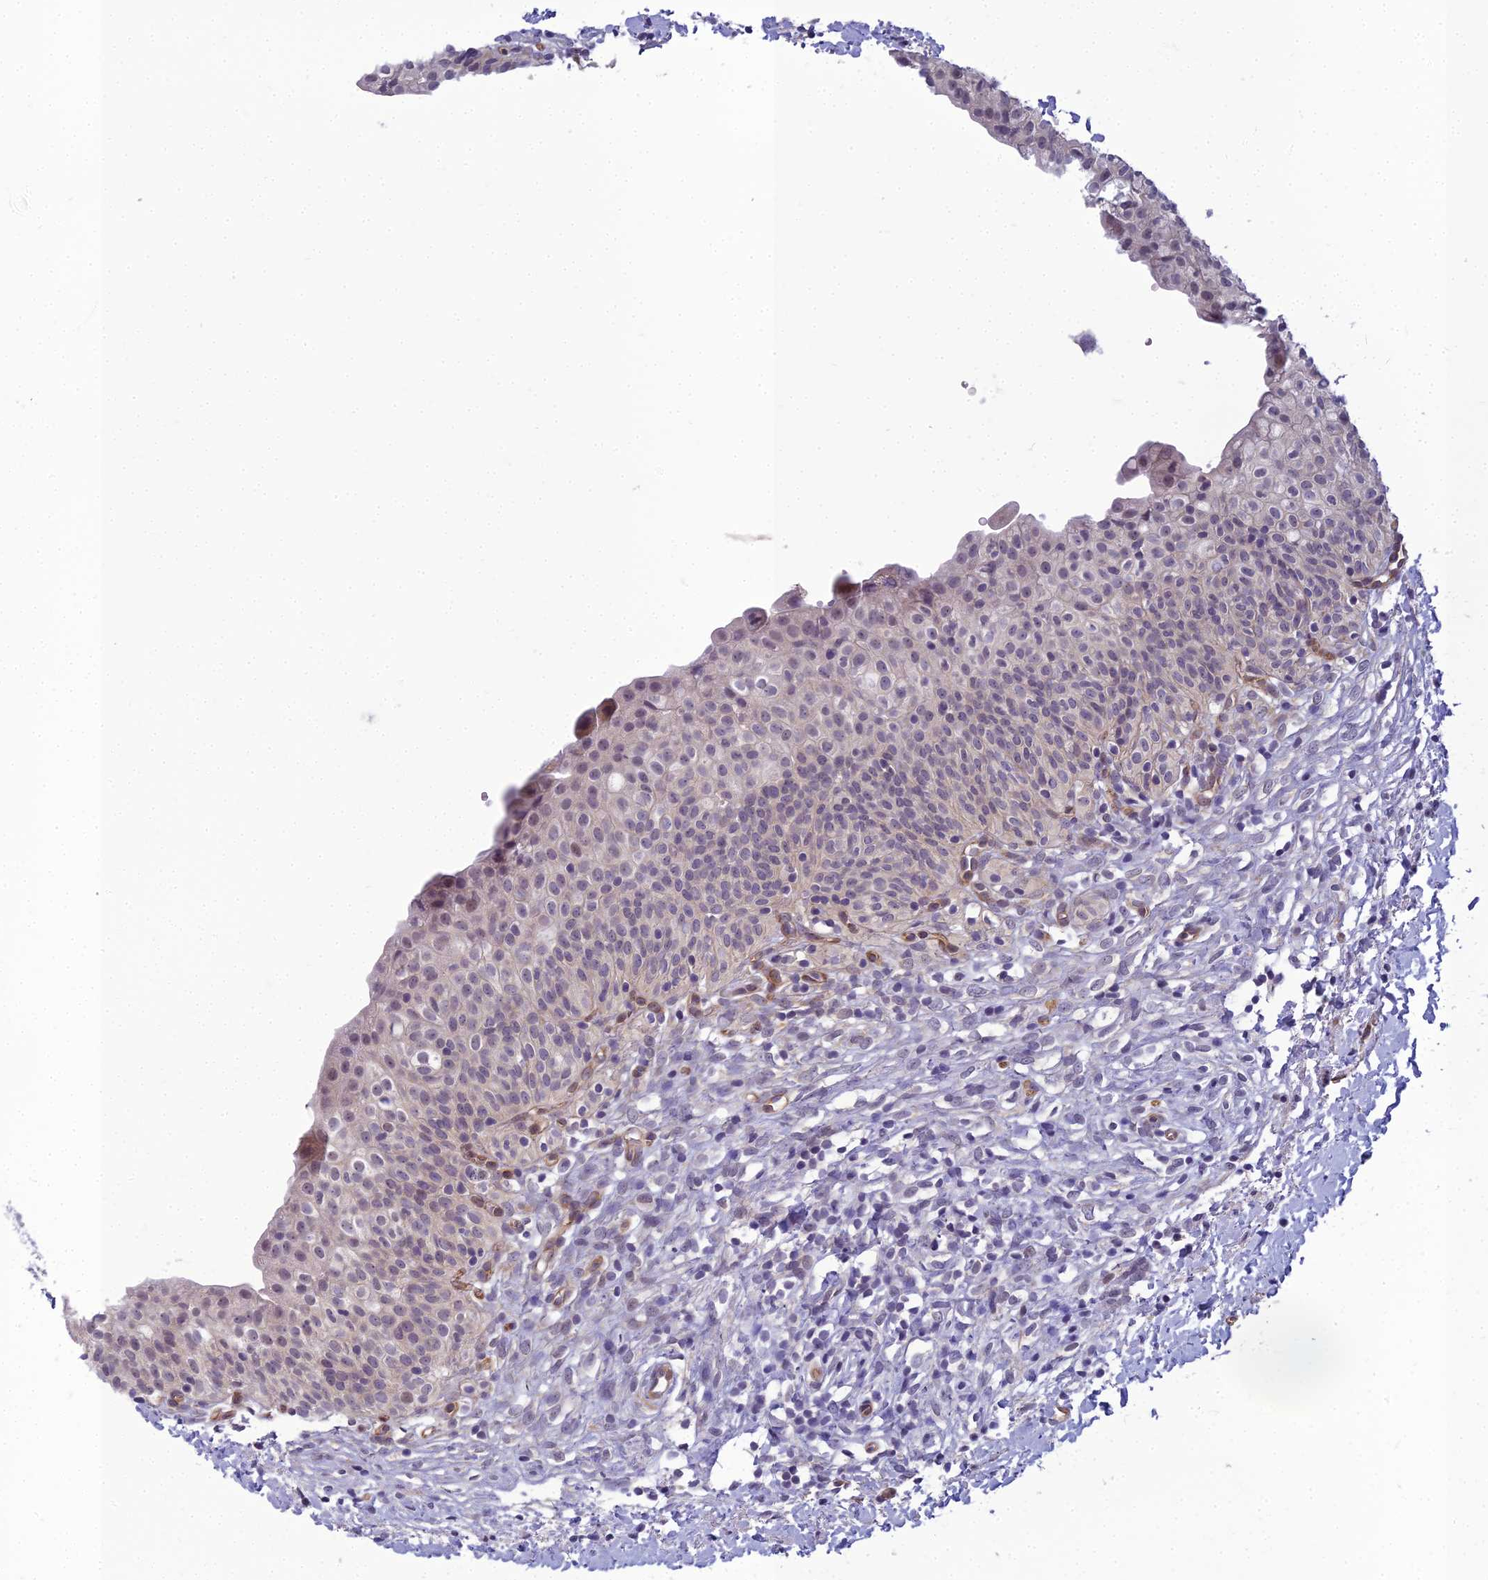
{"staining": {"intensity": "moderate", "quantity": "<25%", "location": "nuclear"}, "tissue": "urinary bladder", "cell_type": "Urothelial cells", "image_type": "normal", "snomed": [{"axis": "morphology", "description": "Normal tissue, NOS"}, {"axis": "topography", "description": "Urinary bladder"}], "caption": "Human urinary bladder stained for a protein (brown) demonstrates moderate nuclear positive staining in approximately <25% of urothelial cells.", "gene": "RGL3", "patient": {"sex": "male", "age": 55}}